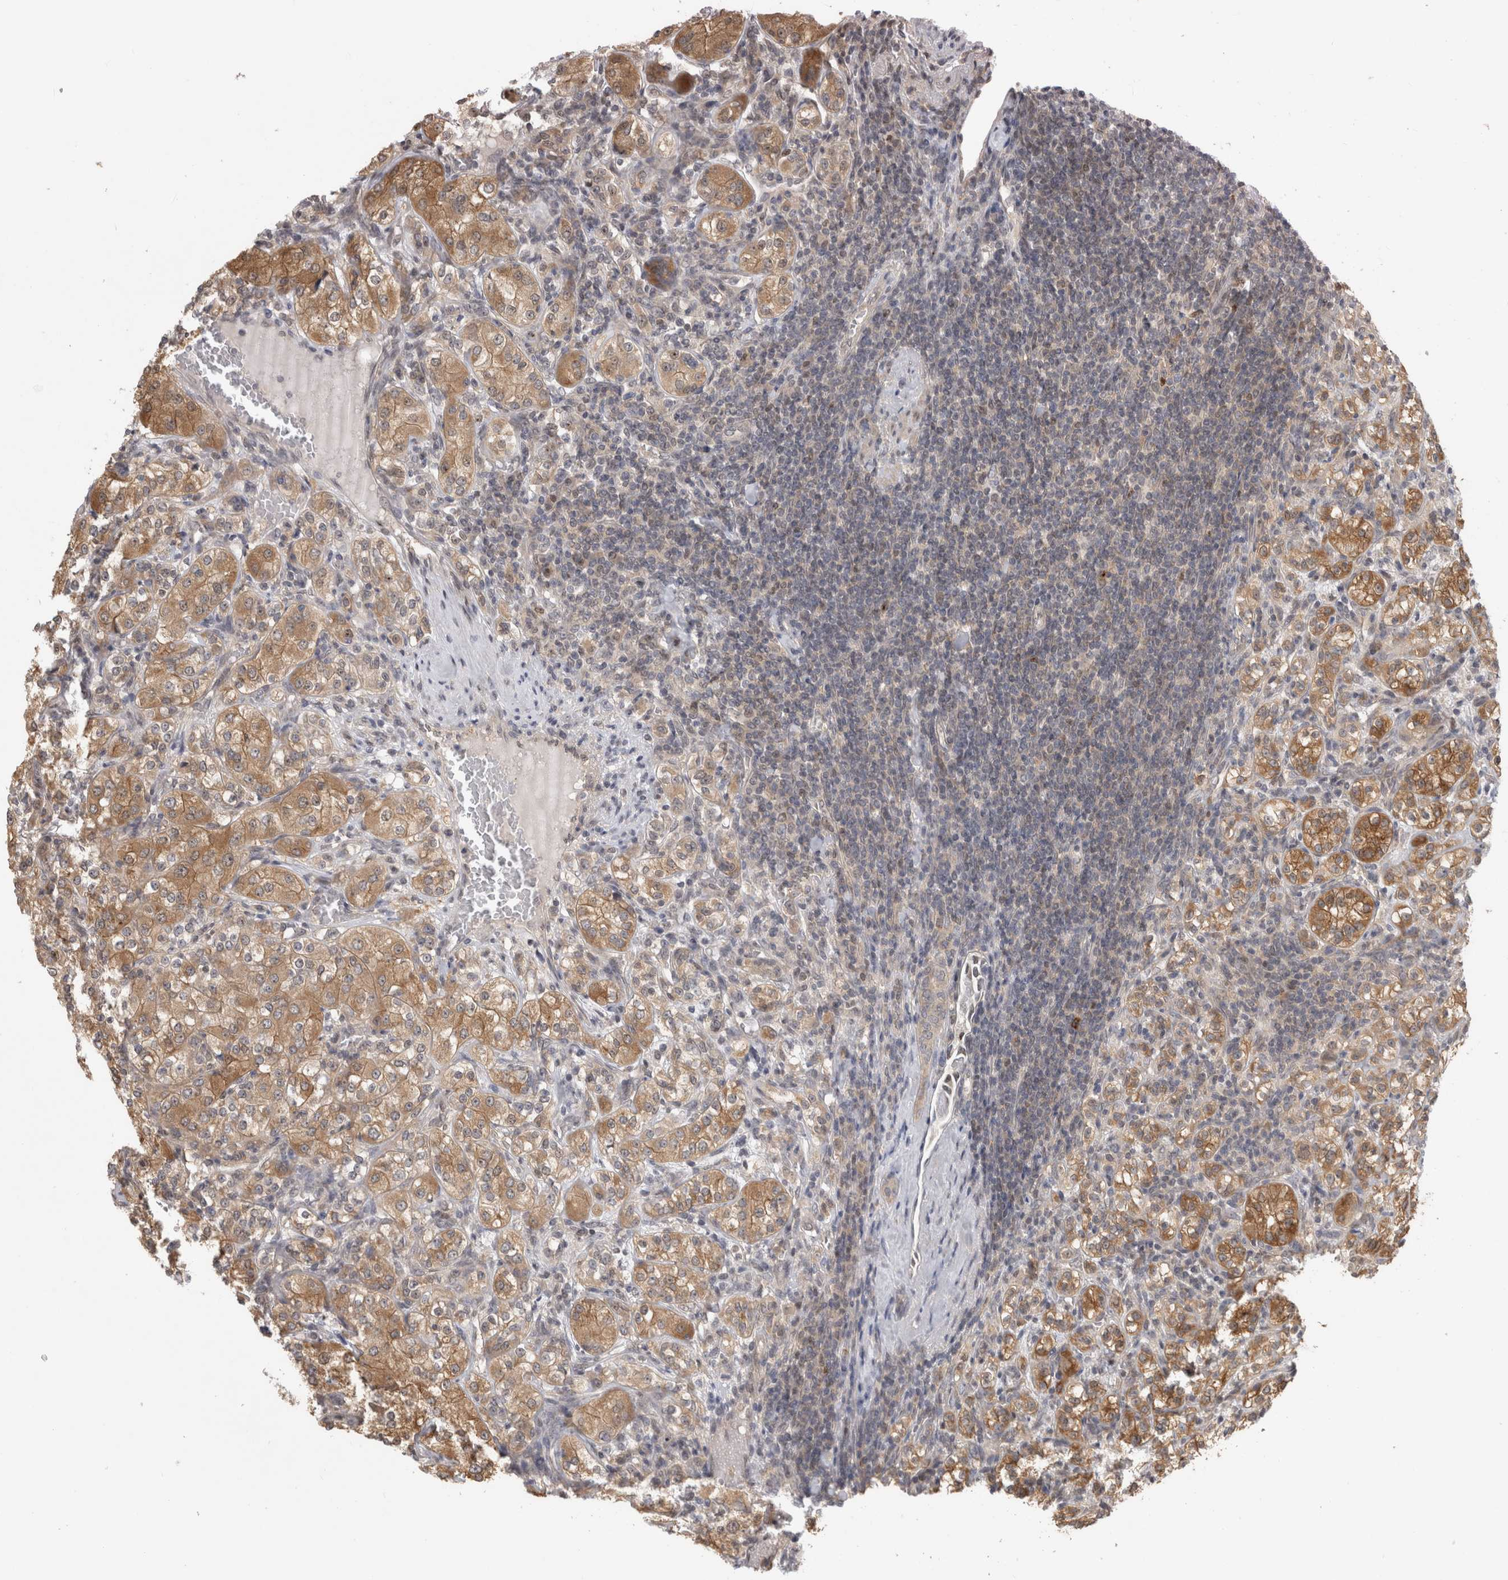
{"staining": {"intensity": "moderate", "quantity": ">75%", "location": "cytoplasmic/membranous"}, "tissue": "renal cancer", "cell_type": "Tumor cells", "image_type": "cancer", "snomed": [{"axis": "morphology", "description": "Adenocarcinoma, NOS"}, {"axis": "topography", "description": "Kidney"}], "caption": "A micrograph of renal adenocarcinoma stained for a protein demonstrates moderate cytoplasmic/membranous brown staining in tumor cells.", "gene": "PIGP", "patient": {"sex": "male", "age": 77}}